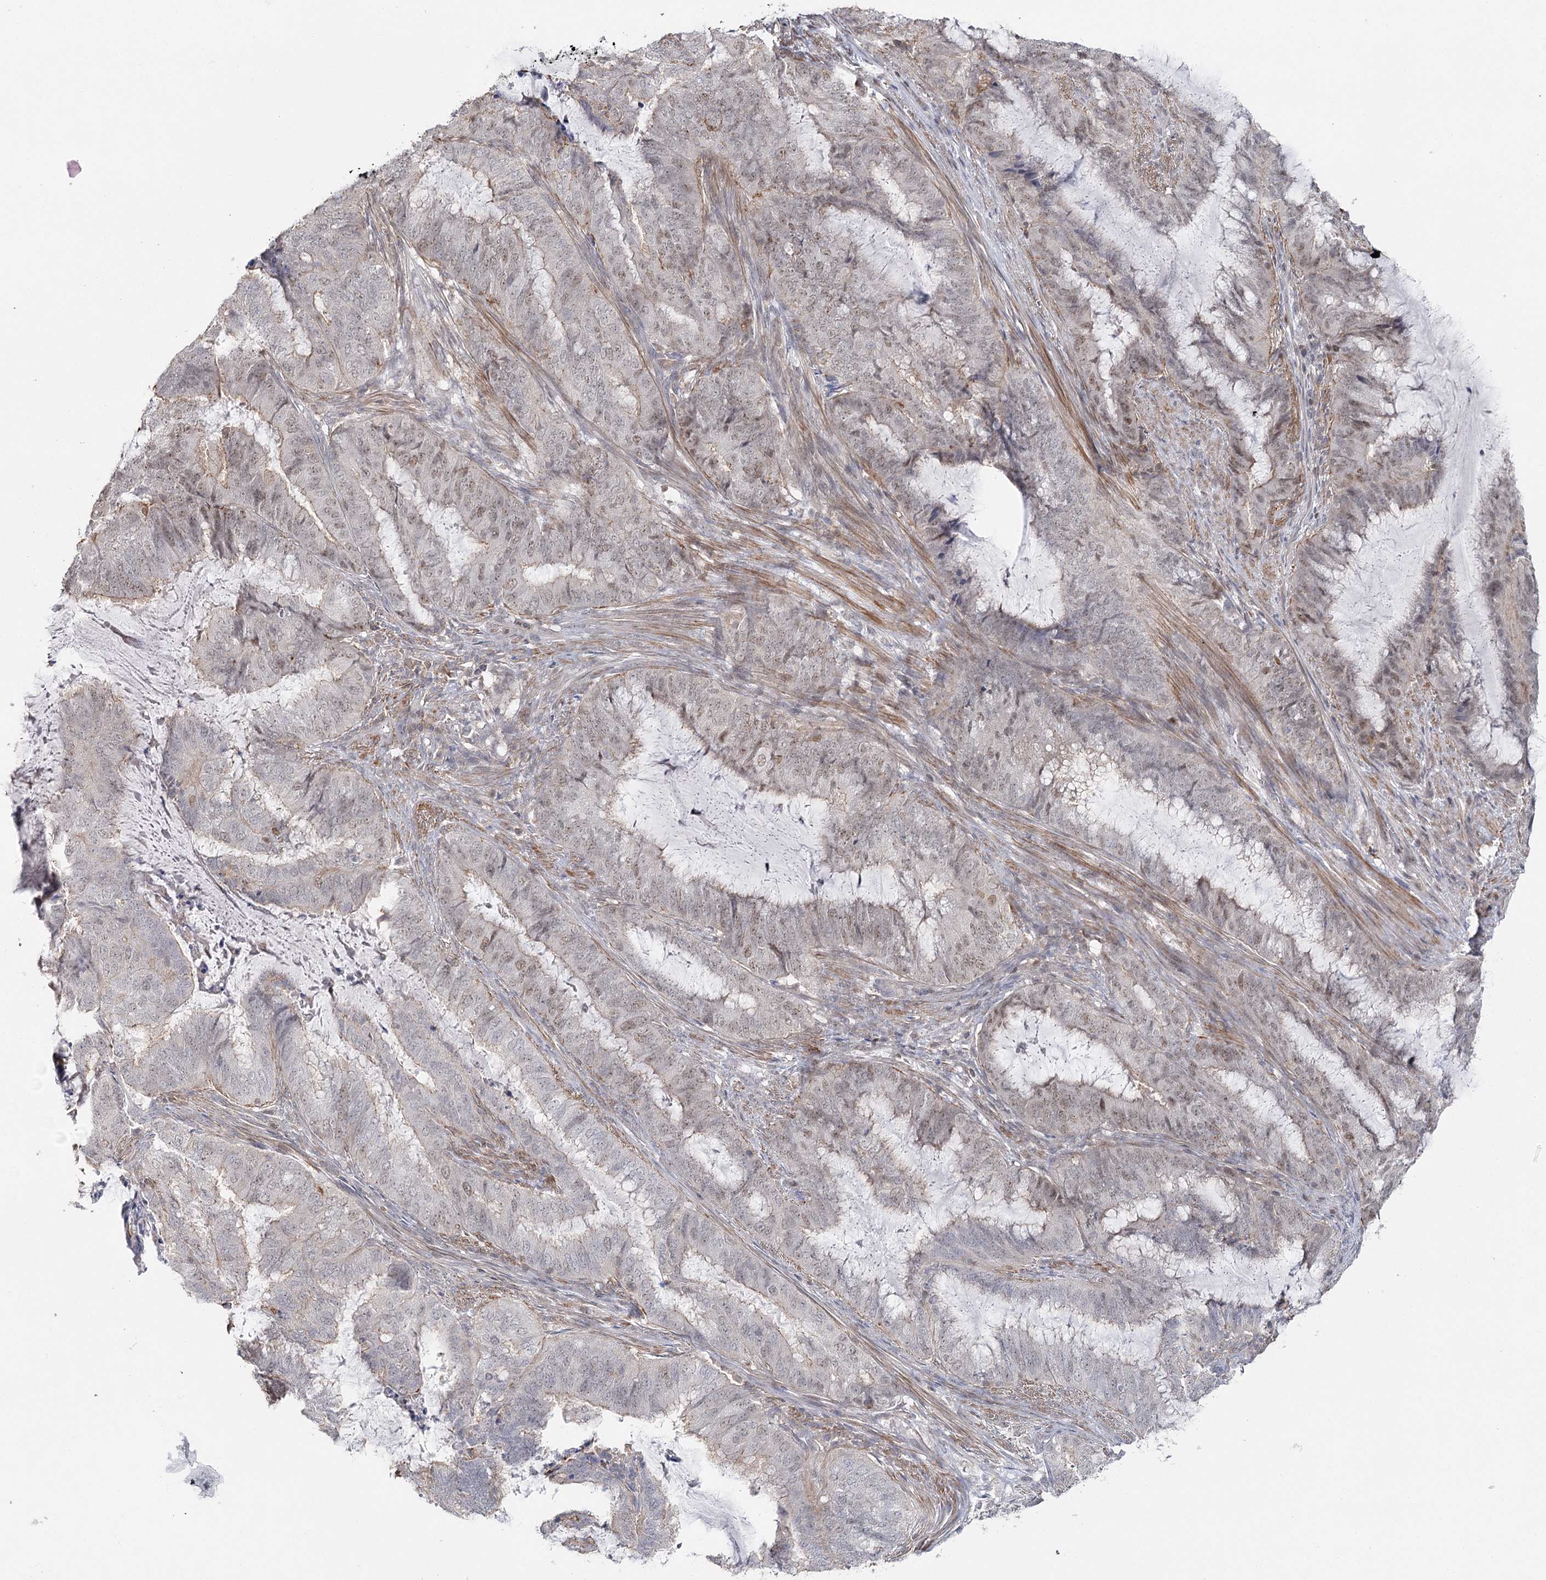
{"staining": {"intensity": "weak", "quantity": "<25%", "location": "nuclear"}, "tissue": "endometrial cancer", "cell_type": "Tumor cells", "image_type": "cancer", "snomed": [{"axis": "morphology", "description": "Adenocarcinoma, NOS"}, {"axis": "topography", "description": "Endometrium"}], "caption": "Tumor cells show no significant expression in adenocarcinoma (endometrial).", "gene": "ZC3H8", "patient": {"sex": "female", "age": 51}}